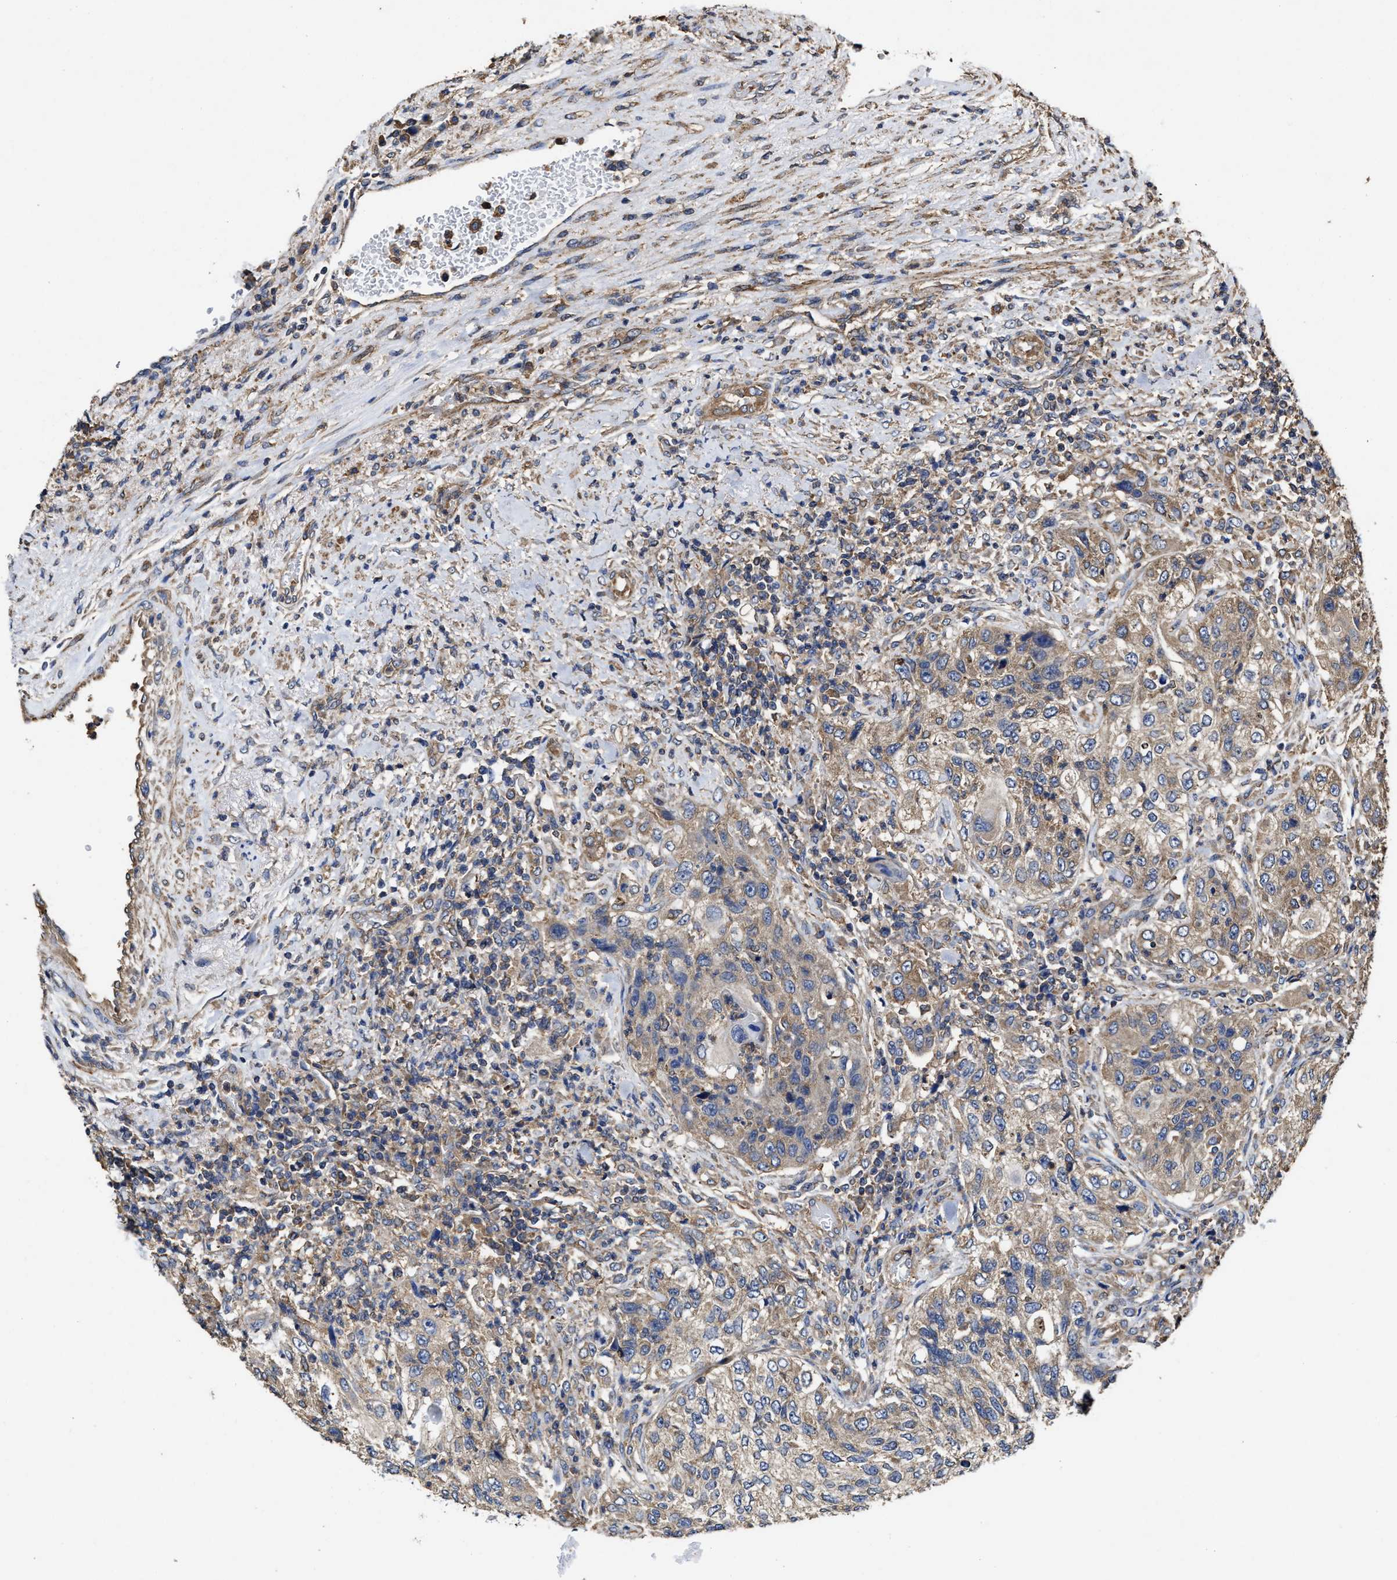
{"staining": {"intensity": "weak", "quantity": ">75%", "location": "cytoplasmic/membranous"}, "tissue": "urothelial cancer", "cell_type": "Tumor cells", "image_type": "cancer", "snomed": [{"axis": "morphology", "description": "Urothelial carcinoma, High grade"}, {"axis": "topography", "description": "Urinary bladder"}], "caption": "About >75% of tumor cells in human high-grade urothelial carcinoma exhibit weak cytoplasmic/membranous protein expression as visualized by brown immunohistochemical staining.", "gene": "SFXN4", "patient": {"sex": "female", "age": 60}}